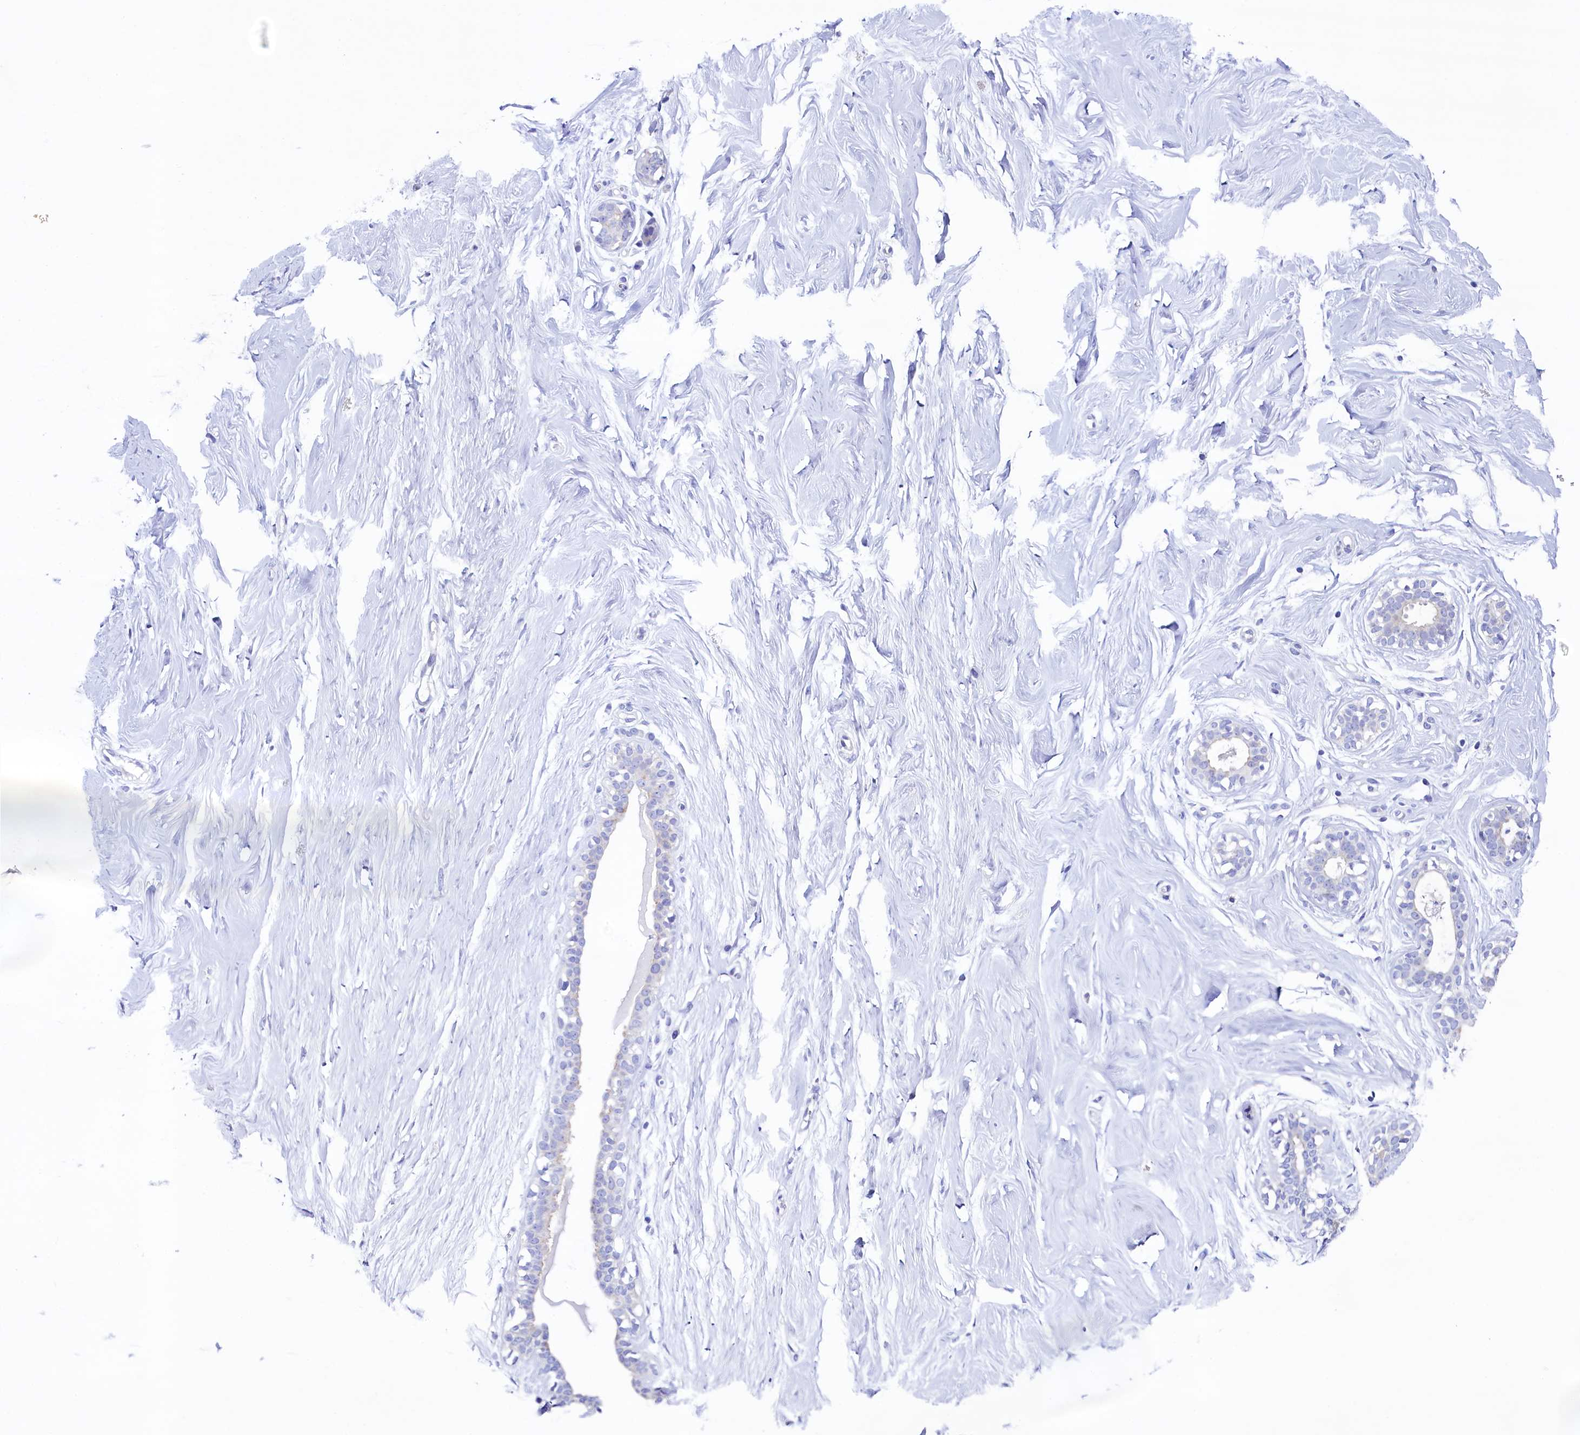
{"staining": {"intensity": "negative", "quantity": "none", "location": "none"}, "tissue": "breast", "cell_type": "Adipocytes", "image_type": "normal", "snomed": [{"axis": "morphology", "description": "Normal tissue, NOS"}, {"axis": "morphology", "description": "Adenoma, NOS"}, {"axis": "topography", "description": "Breast"}], "caption": "Protein analysis of normal breast reveals no significant staining in adipocytes. The staining was performed using DAB (3,3'-diaminobenzidine) to visualize the protein expression in brown, while the nuclei were stained in blue with hematoxylin (Magnification: 20x).", "gene": "KRBOX5", "patient": {"sex": "female", "age": 23}}